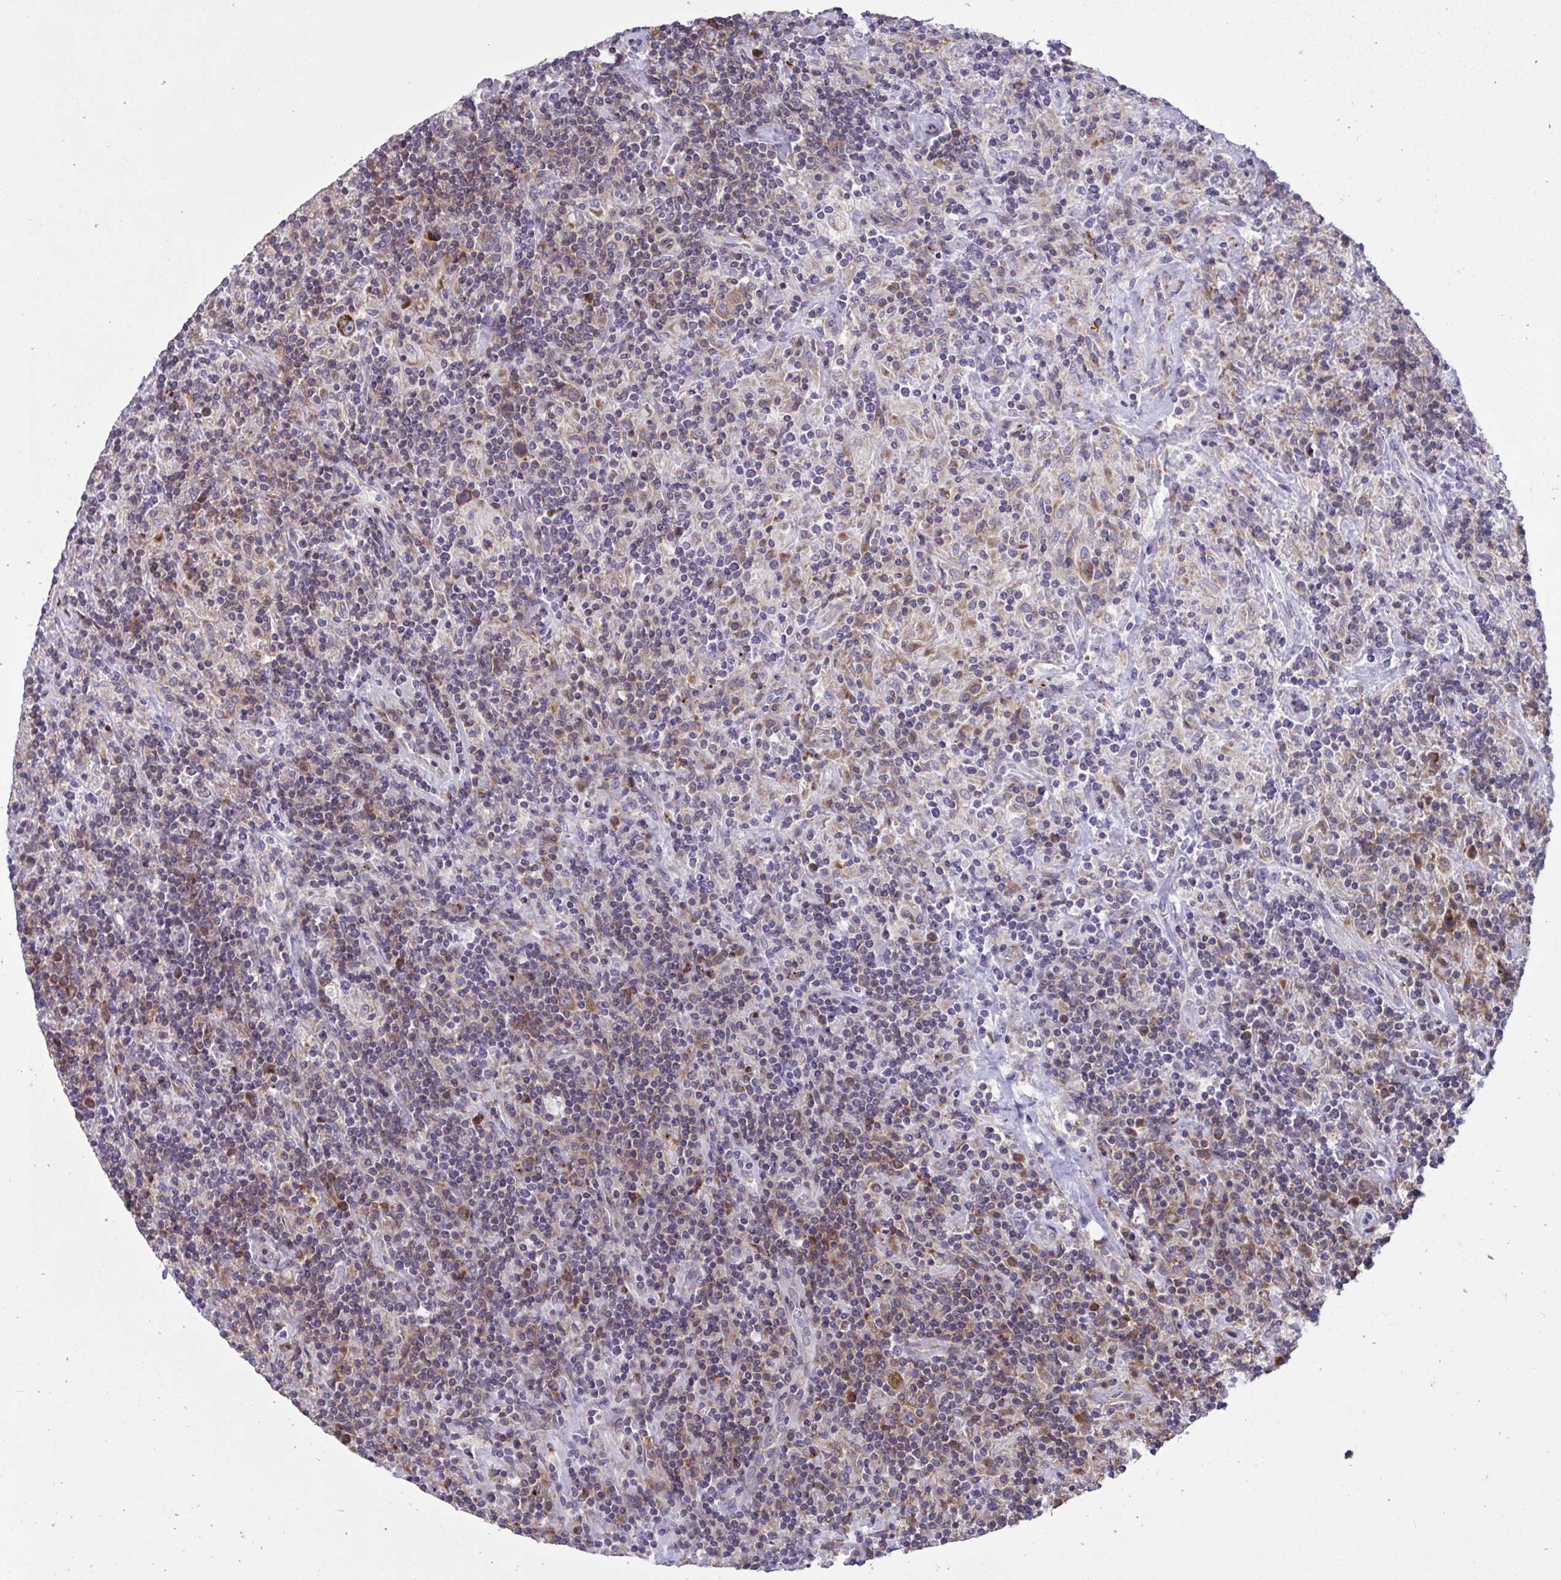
{"staining": {"intensity": "moderate", "quantity": ">75%", "location": "cytoplasmic/membranous"}, "tissue": "lymphoma", "cell_type": "Tumor cells", "image_type": "cancer", "snomed": [{"axis": "morphology", "description": "Hodgkin's disease, NOS"}, {"axis": "topography", "description": "Lymph node"}], "caption": "Protein staining of Hodgkin's disease tissue demonstrates moderate cytoplasmic/membranous expression in approximately >75% of tumor cells.", "gene": "RPS15", "patient": {"sex": "male", "age": 70}}